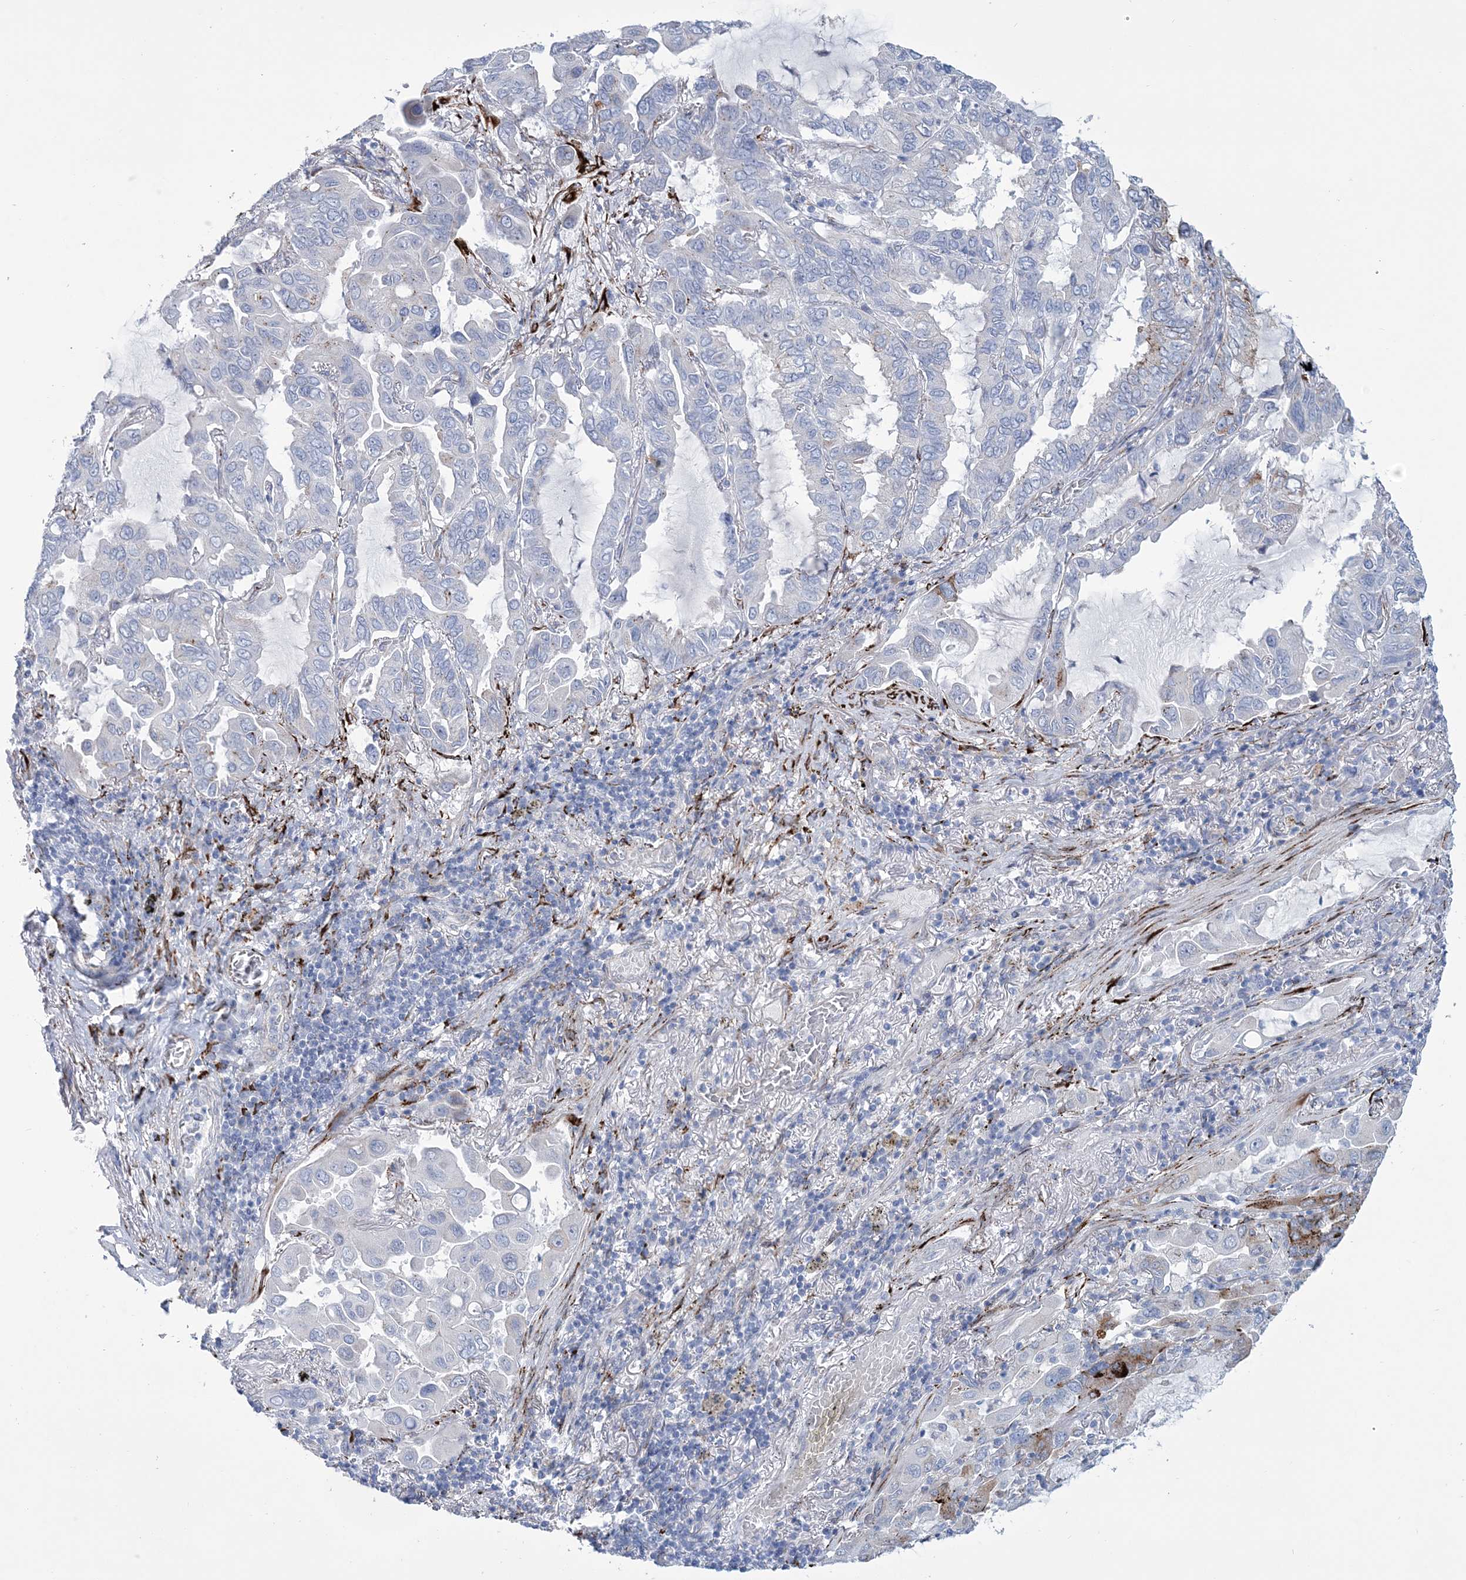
{"staining": {"intensity": "negative", "quantity": "none", "location": "none"}, "tissue": "lung cancer", "cell_type": "Tumor cells", "image_type": "cancer", "snomed": [{"axis": "morphology", "description": "Adenocarcinoma, NOS"}, {"axis": "topography", "description": "Lung"}], "caption": "An immunohistochemistry (IHC) photomicrograph of lung cancer is shown. There is no staining in tumor cells of lung cancer.", "gene": "RAB11FIP5", "patient": {"sex": "male", "age": 64}}